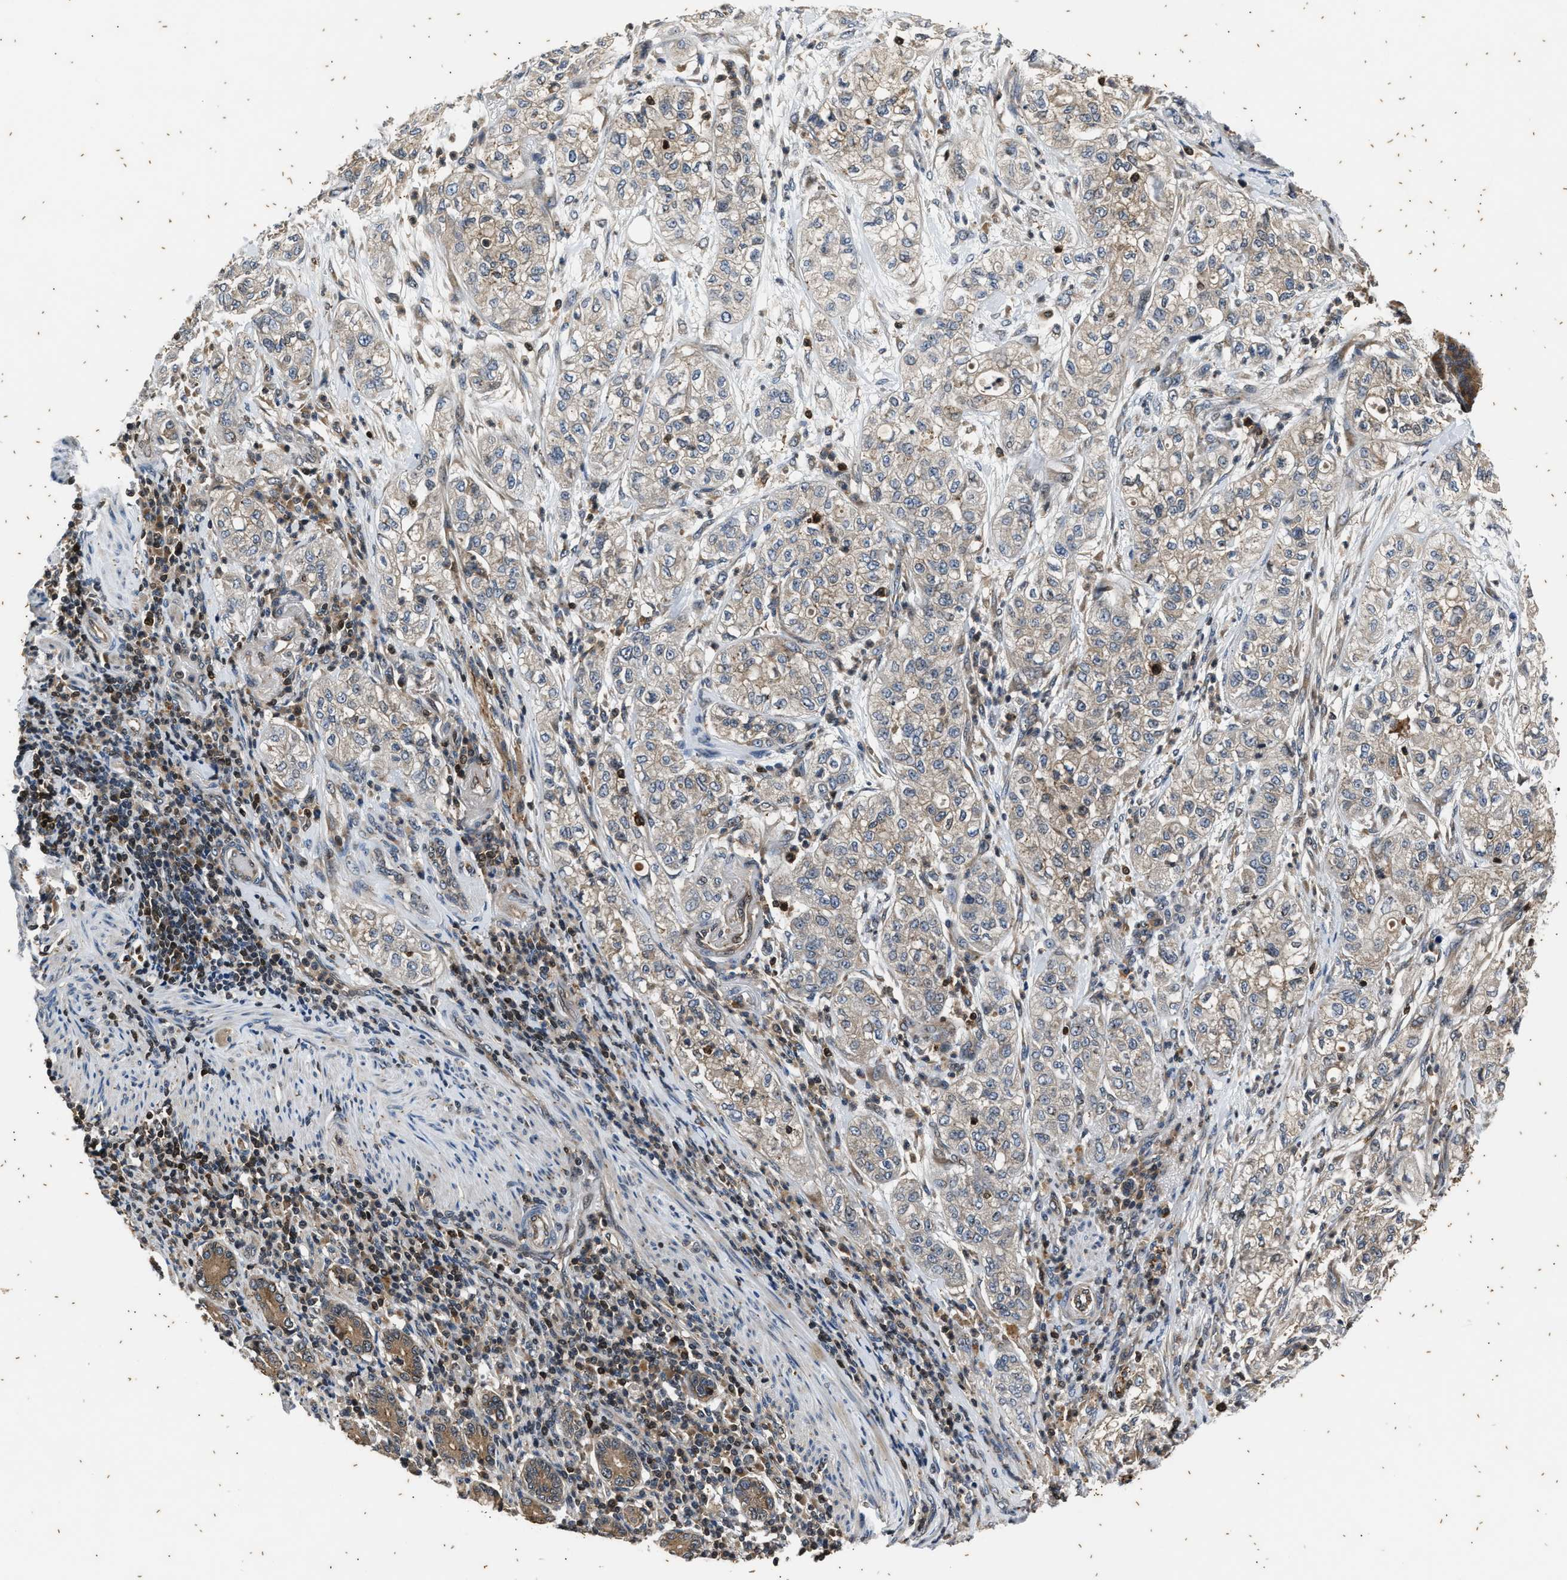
{"staining": {"intensity": "weak", "quantity": ">75%", "location": "cytoplasmic/membranous"}, "tissue": "pancreatic cancer", "cell_type": "Tumor cells", "image_type": "cancer", "snomed": [{"axis": "morphology", "description": "Adenocarcinoma, NOS"}, {"axis": "topography", "description": "Pancreas"}], "caption": "DAB immunohistochemical staining of adenocarcinoma (pancreatic) reveals weak cytoplasmic/membranous protein positivity in approximately >75% of tumor cells.", "gene": "PTPN7", "patient": {"sex": "female", "age": 78}}